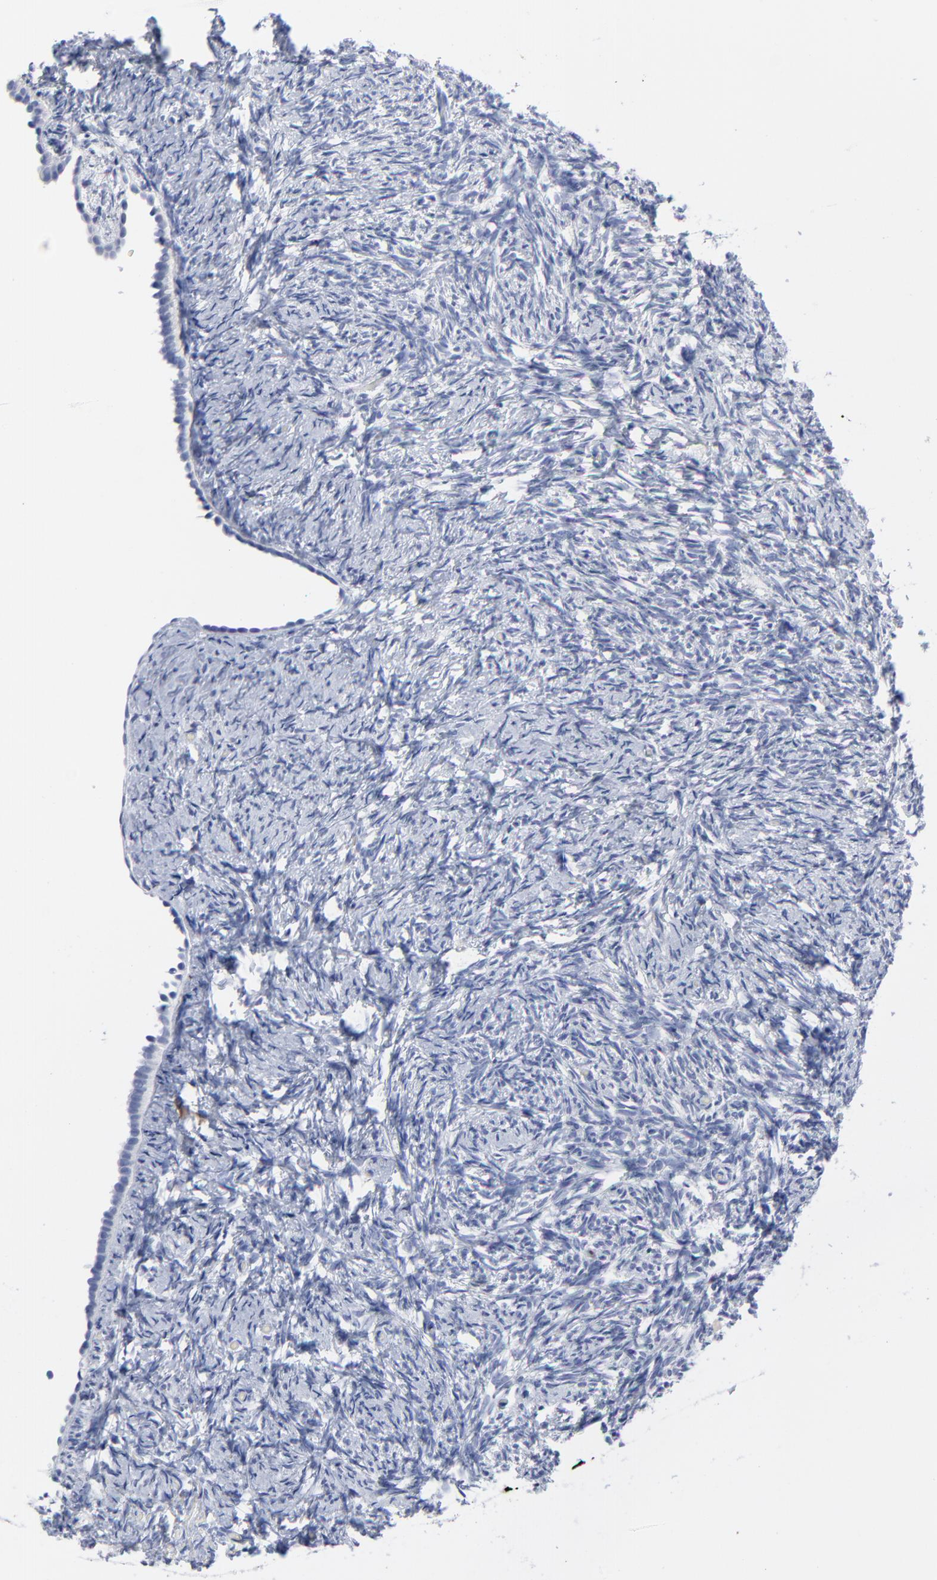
{"staining": {"intensity": "negative", "quantity": "none", "location": "none"}, "tissue": "ovary", "cell_type": "Ovarian stroma cells", "image_type": "normal", "snomed": [{"axis": "morphology", "description": "Normal tissue, NOS"}, {"axis": "topography", "description": "Ovary"}], "caption": "DAB (3,3'-diaminobenzidine) immunohistochemical staining of normal human ovary demonstrates no significant expression in ovarian stroma cells.", "gene": "CDK1", "patient": {"sex": "female", "age": 60}}